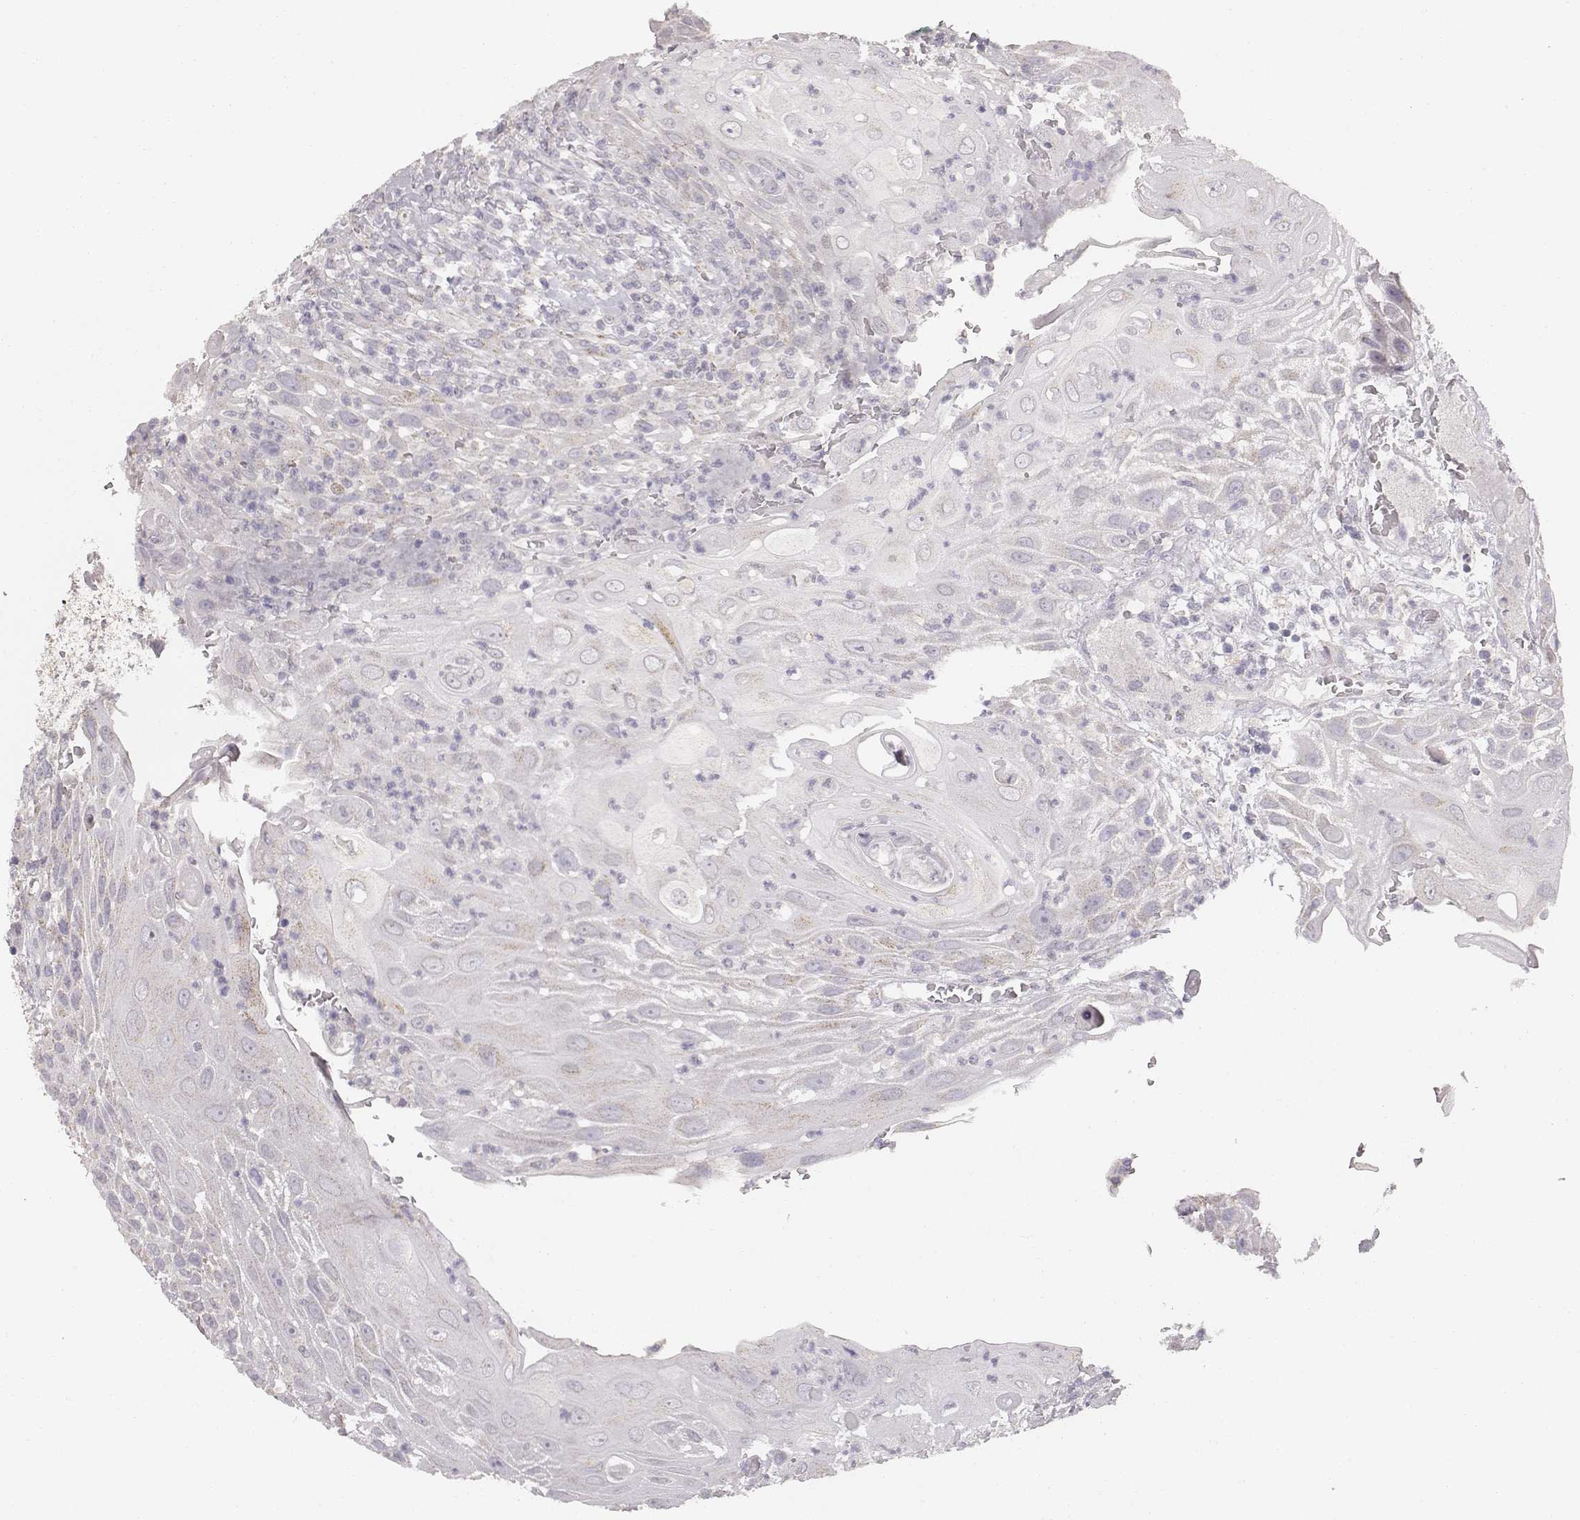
{"staining": {"intensity": "negative", "quantity": "none", "location": "none"}, "tissue": "head and neck cancer", "cell_type": "Tumor cells", "image_type": "cancer", "snomed": [{"axis": "morphology", "description": "Squamous cell carcinoma, NOS"}, {"axis": "topography", "description": "Head-Neck"}], "caption": "DAB (3,3'-diaminobenzidine) immunohistochemical staining of head and neck cancer (squamous cell carcinoma) displays no significant positivity in tumor cells.", "gene": "ABCD3", "patient": {"sex": "male", "age": 69}}